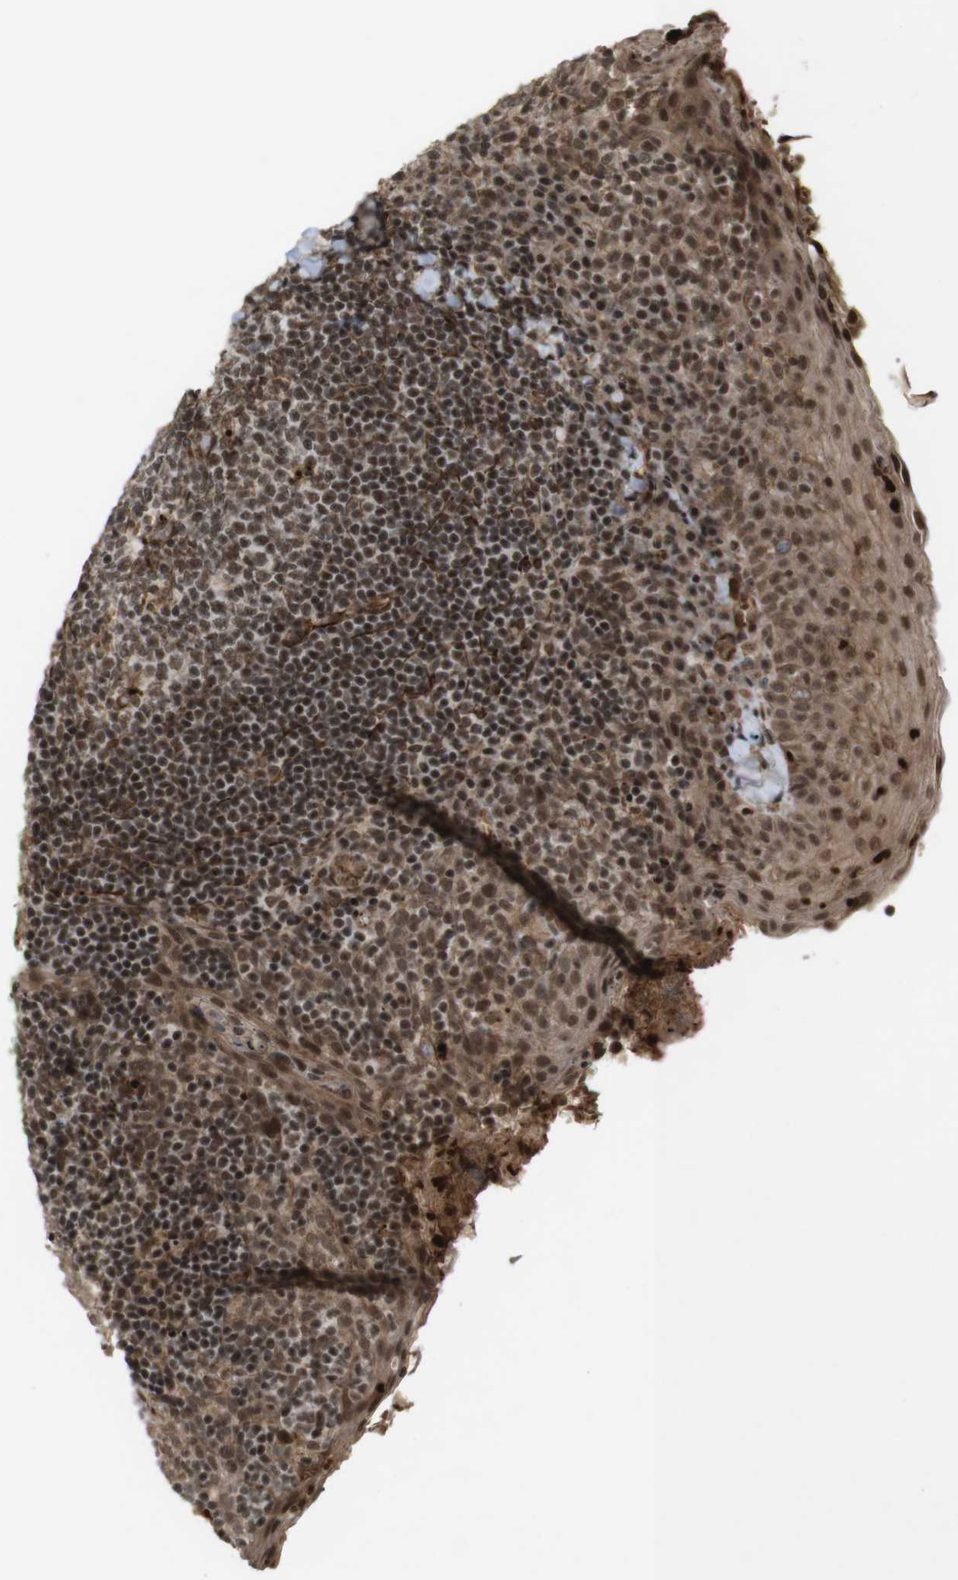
{"staining": {"intensity": "moderate", "quantity": ">75%", "location": "nuclear"}, "tissue": "tonsil", "cell_type": "Germinal center cells", "image_type": "normal", "snomed": [{"axis": "morphology", "description": "Normal tissue, NOS"}, {"axis": "topography", "description": "Tonsil"}], "caption": "Human tonsil stained with a brown dye shows moderate nuclear positive positivity in approximately >75% of germinal center cells.", "gene": "SP2", "patient": {"sex": "male", "age": 17}}